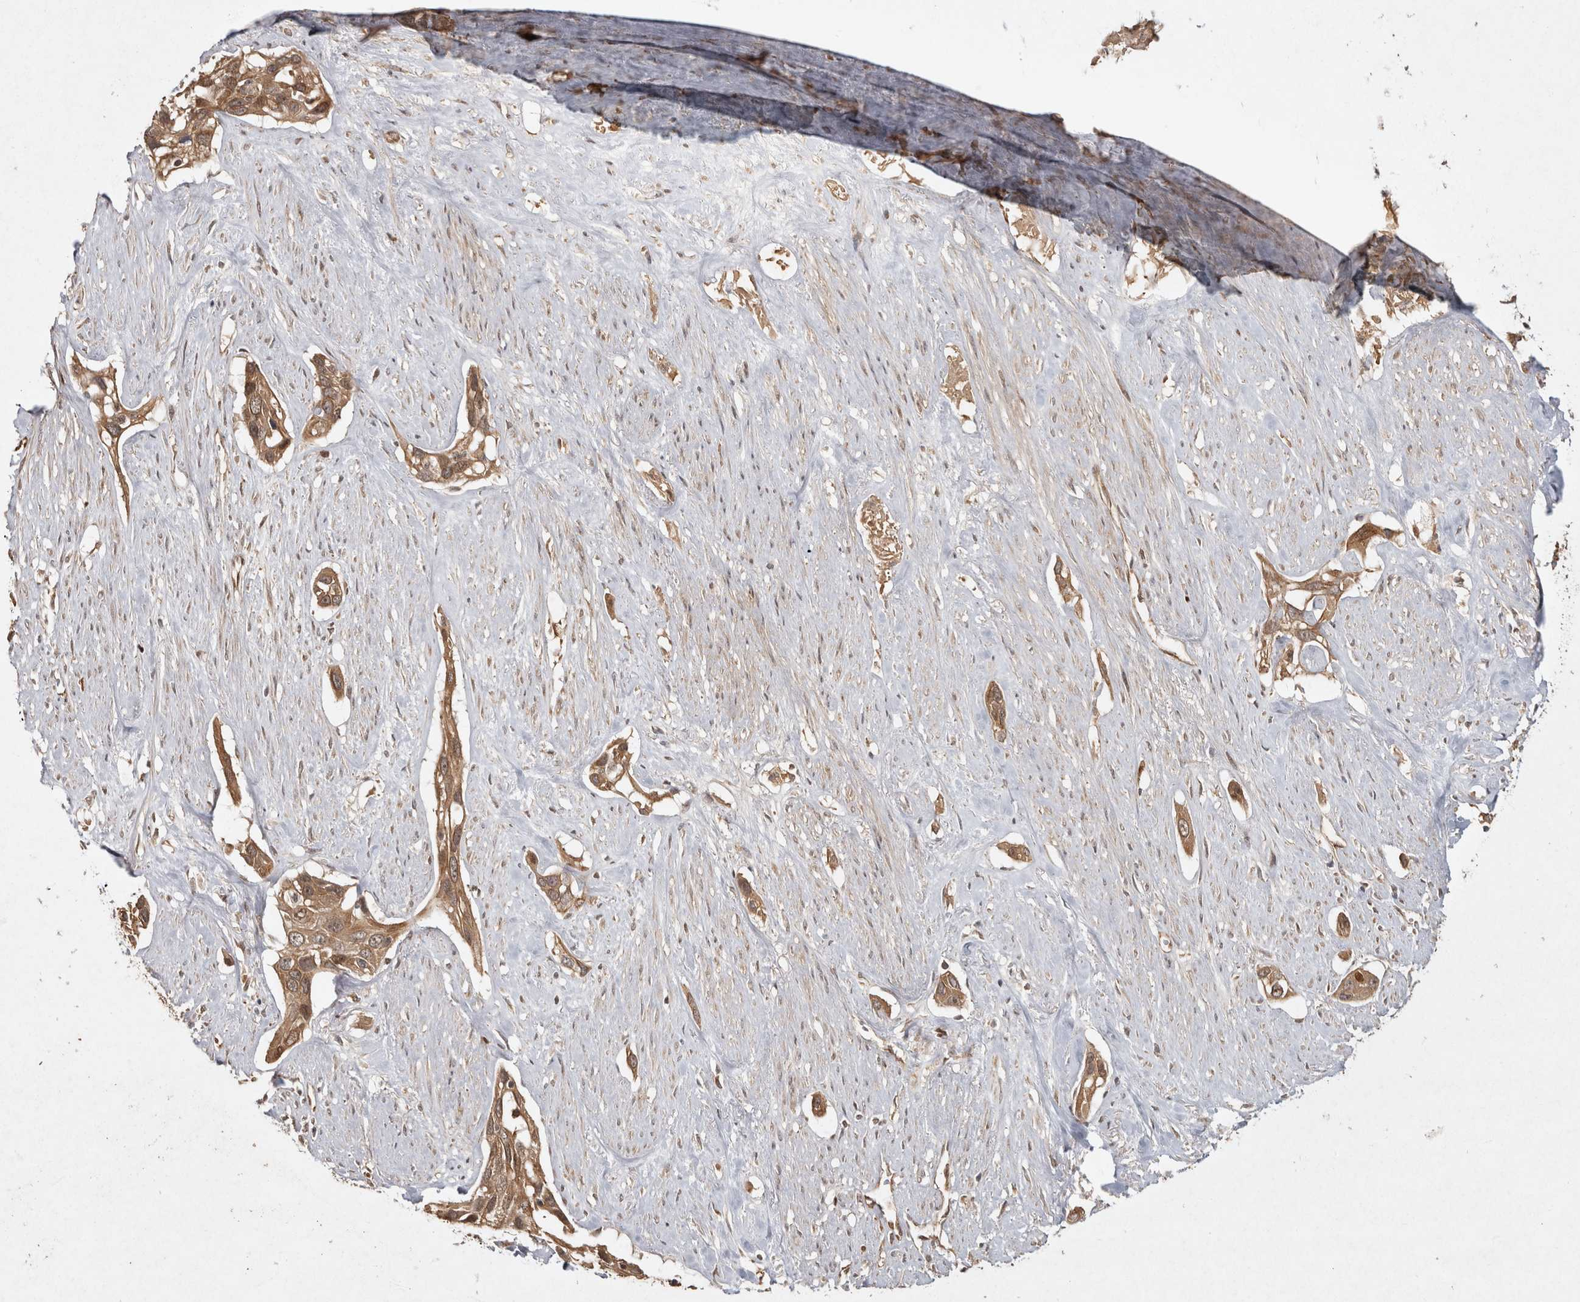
{"staining": {"intensity": "moderate", "quantity": ">75%", "location": "cytoplasmic/membranous,nuclear"}, "tissue": "pancreatic cancer", "cell_type": "Tumor cells", "image_type": "cancer", "snomed": [{"axis": "morphology", "description": "Adenocarcinoma, NOS"}, {"axis": "topography", "description": "Pancreas"}], "caption": "Protein expression analysis of human adenocarcinoma (pancreatic) reveals moderate cytoplasmic/membranous and nuclear positivity in approximately >75% of tumor cells. The staining was performed using DAB to visualize the protein expression in brown, while the nuclei were stained in blue with hematoxylin (Magnification: 20x).", "gene": "CAMSAP2", "patient": {"sex": "female", "age": 60}}